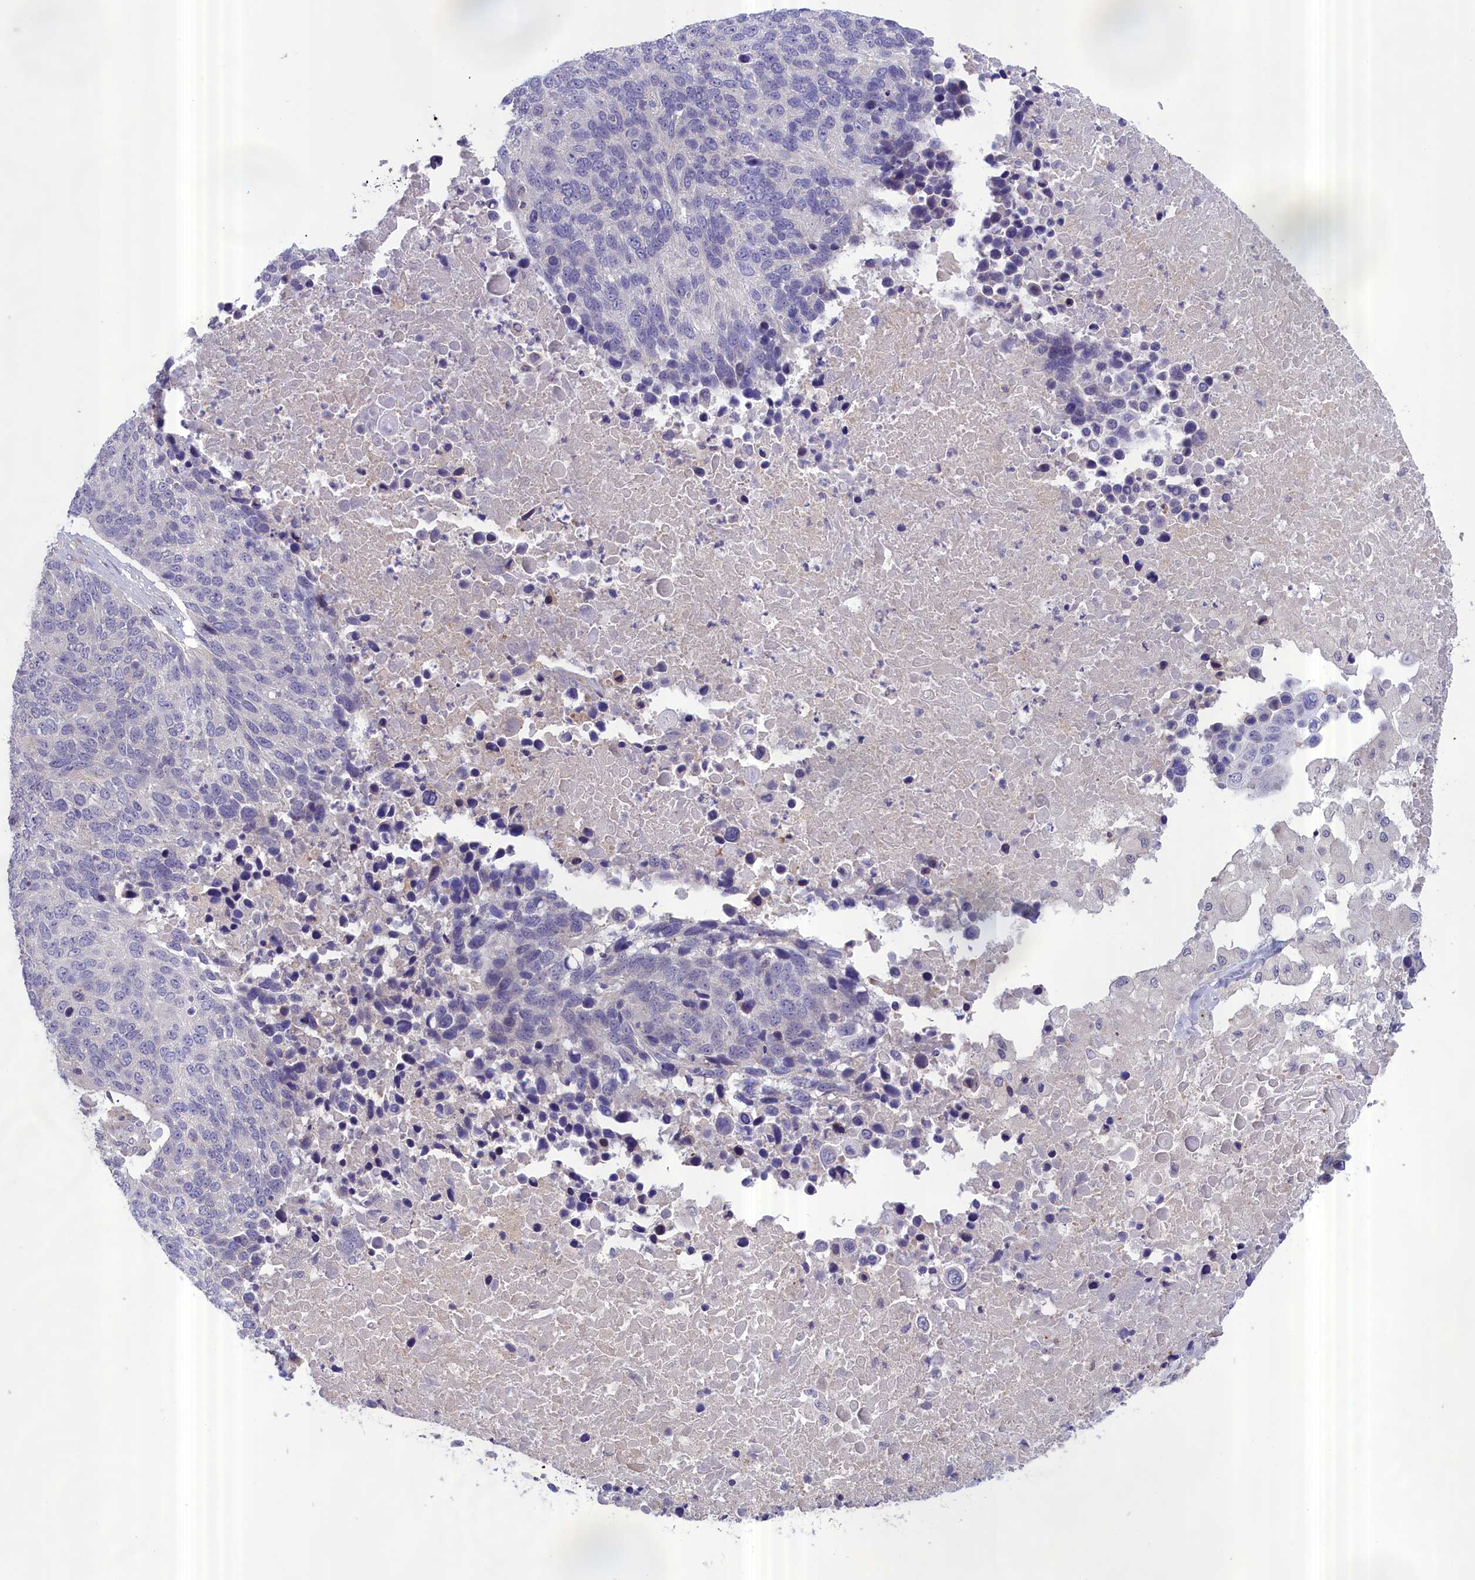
{"staining": {"intensity": "negative", "quantity": "none", "location": "none"}, "tissue": "lung cancer", "cell_type": "Tumor cells", "image_type": "cancer", "snomed": [{"axis": "morphology", "description": "Normal tissue, NOS"}, {"axis": "morphology", "description": "Squamous cell carcinoma, NOS"}, {"axis": "topography", "description": "Lymph node"}, {"axis": "topography", "description": "Lung"}], "caption": "Tumor cells show no significant protein positivity in lung squamous cell carcinoma. Nuclei are stained in blue.", "gene": "IGFALS", "patient": {"sex": "male", "age": 66}}